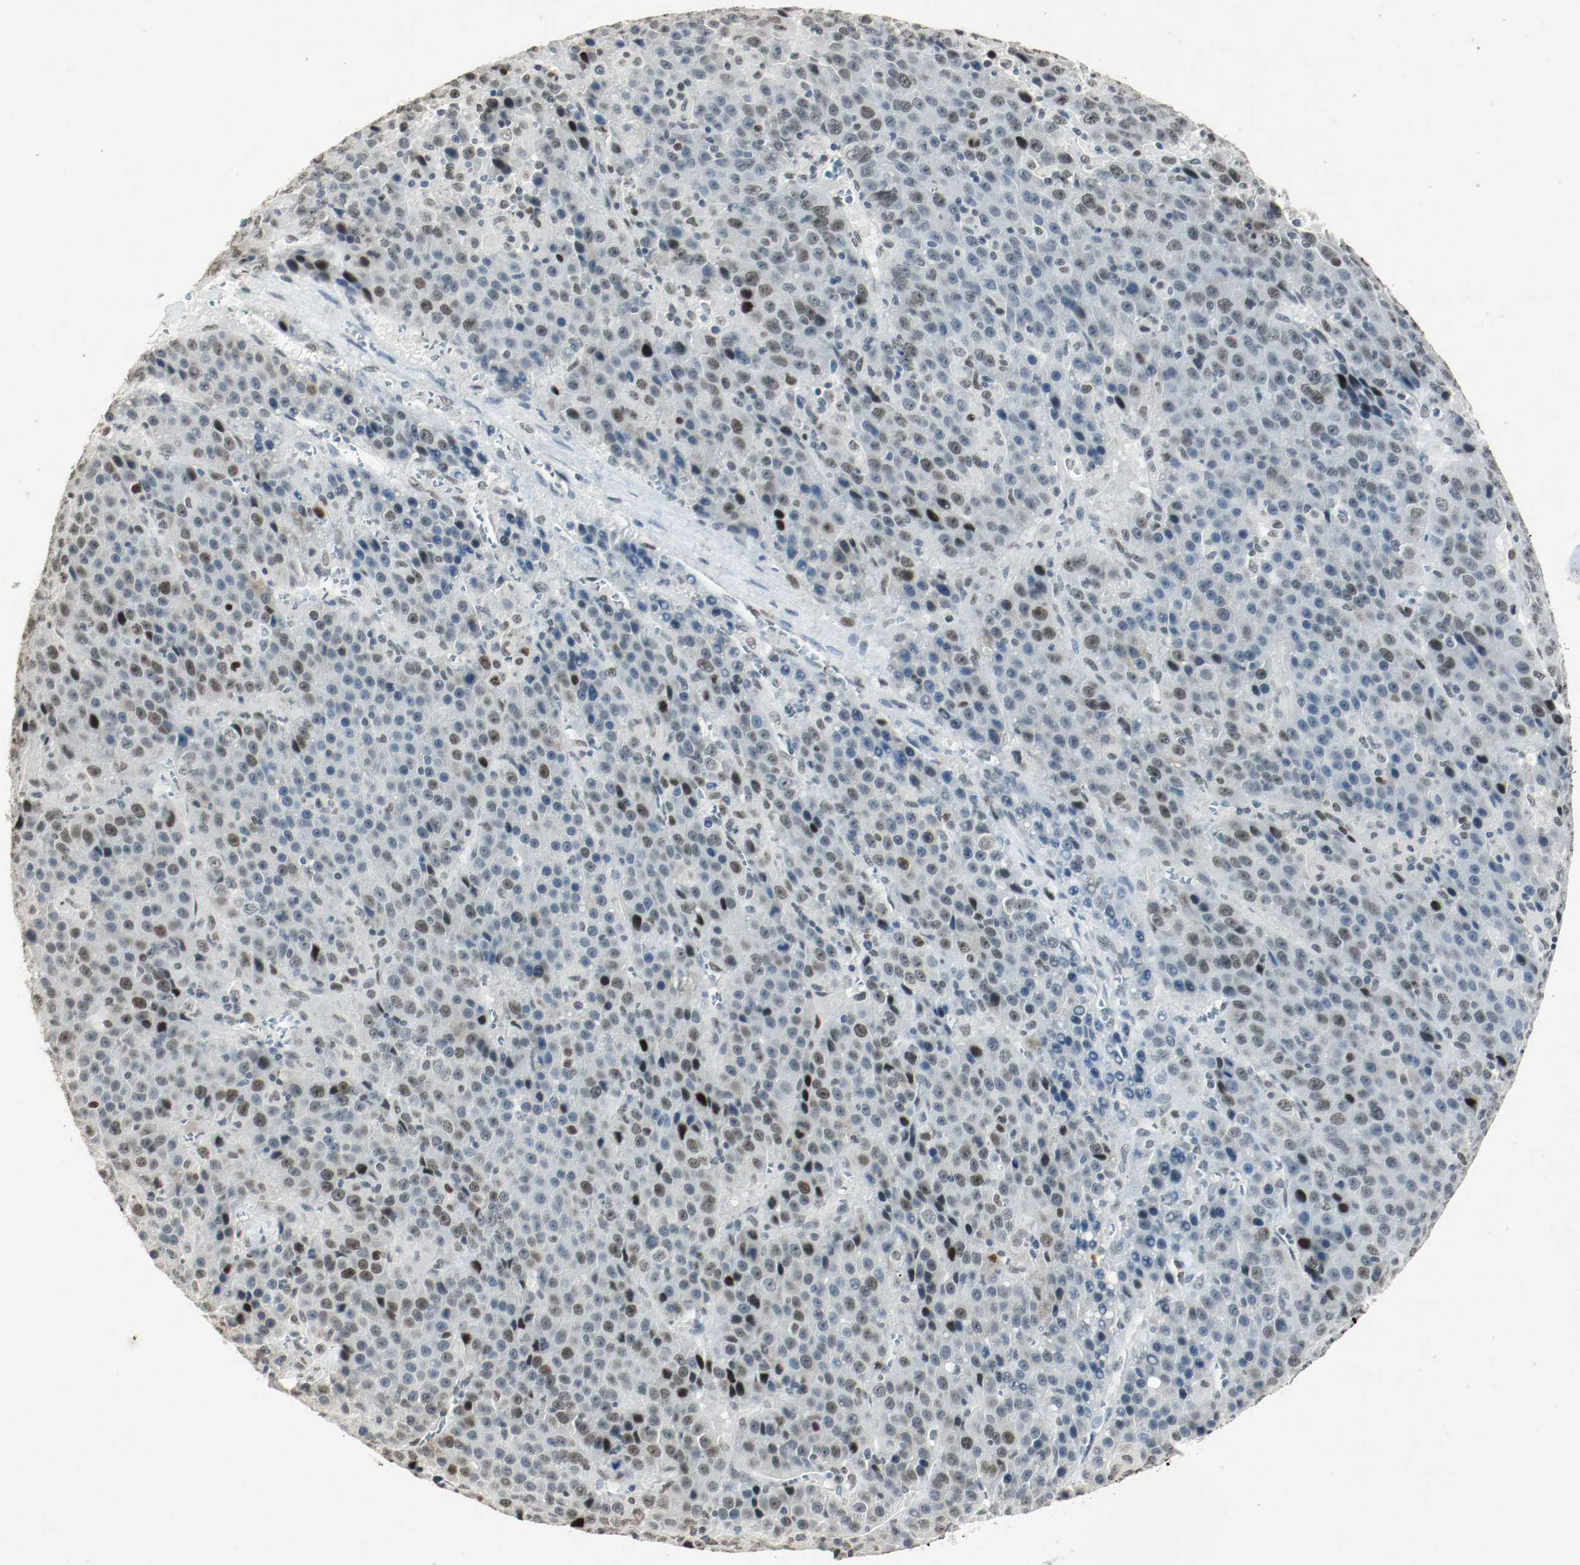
{"staining": {"intensity": "strong", "quantity": "<25%", "location": "nuclear"}, "tissue": "liver cancer", "cell_type": "Tumor cells", "image_type": "cancer", "snomed": [{"axis": "morphology", "description": "Carcinoma, Hepatocellular, NOS"}, {"axis": "topography", "description": "Liver"}], "caption": "High-magnification brightfield microscopy of liver cancer stained with DAB (brown) and counterstained with hematoxylin (blue). tumor cells exhibit strong nuclear positivity is identified in about<25% of cells. The protein is stained brown, and the nuclei are stained in blue (DAB IHC with brightfield microscopy, high magnification).", "gene": "DNMT1", "patient": {"sex": "female", "age": 53}}